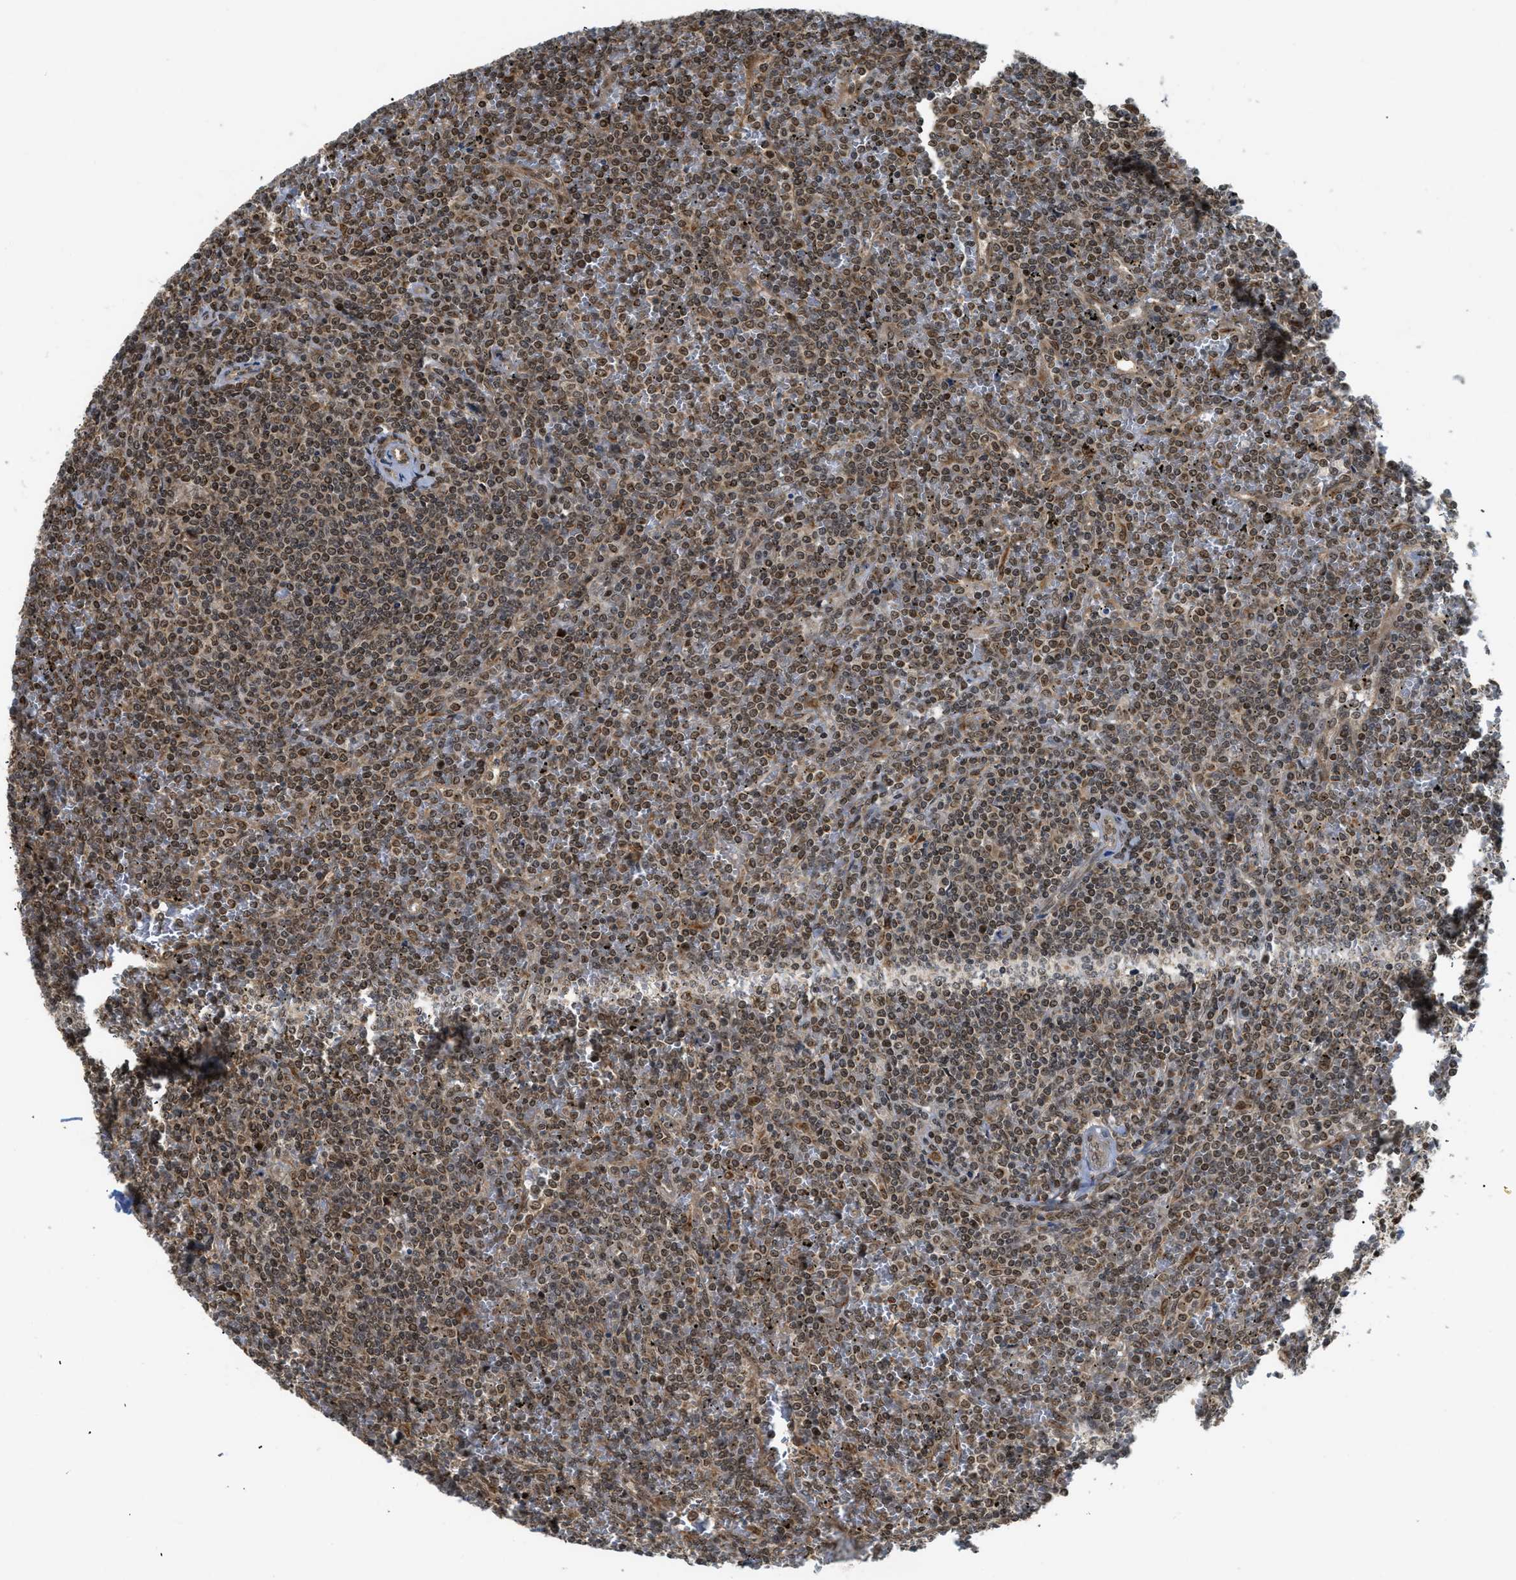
{"staining": {"intensity": "moderate", "quantity": ">75%", "location": "nuclear"}, "tissue": "lymphoma", "cell_type": "Tumor cells", "image_type": "cancer", "snomed": [{"axis": "morphology", "description": "Malignant lymphoma, non-Hodgkin's type, Low grade"}, {"axis": "topography", "description": "Spleen"}], "caption": "A medium amount of moderate nuclear positivity is present in approximately >75% of tumor cells in lymphoma tissue.", "gene": "TACC1", "patient": {"sex": "female", "age": 19}}